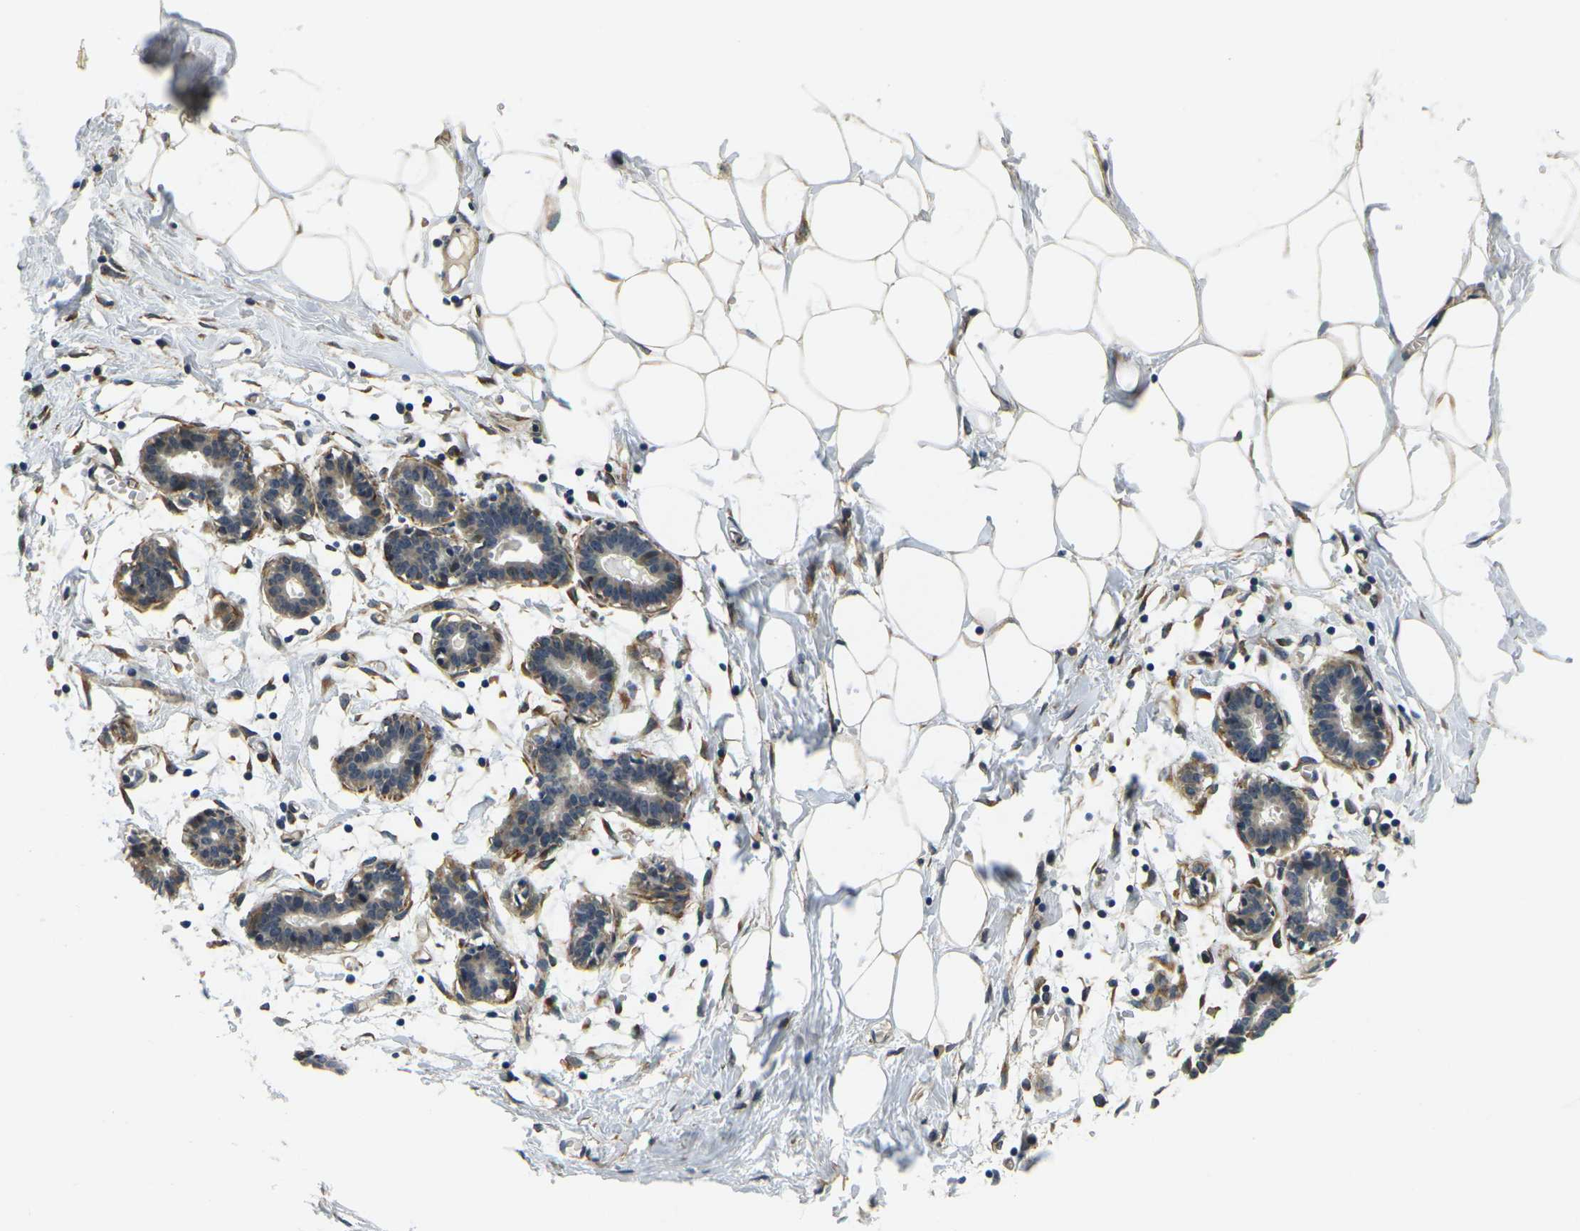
{"staining": {"intensity": "weak", "quantity": ">75%", "location": "cytoplasmic/membranous"}, "tissue": "breast", "cell_type": "Adipocytes", "image_type": "normal", "snomed": [{"axis": "morphology", "description": "Normal tissue, NOS"}, {"axis": "topography", "description": "Breast"}], "caption": "Breast stained with IHC demonstrates weak cytoplasmic/membranous expression in approximately >75% of adipocytes. Ihc stains the protein in brown and the nuclei are stained blue.", "gene": "FUT11", "patient": {"sex": "female", "age": 27}}